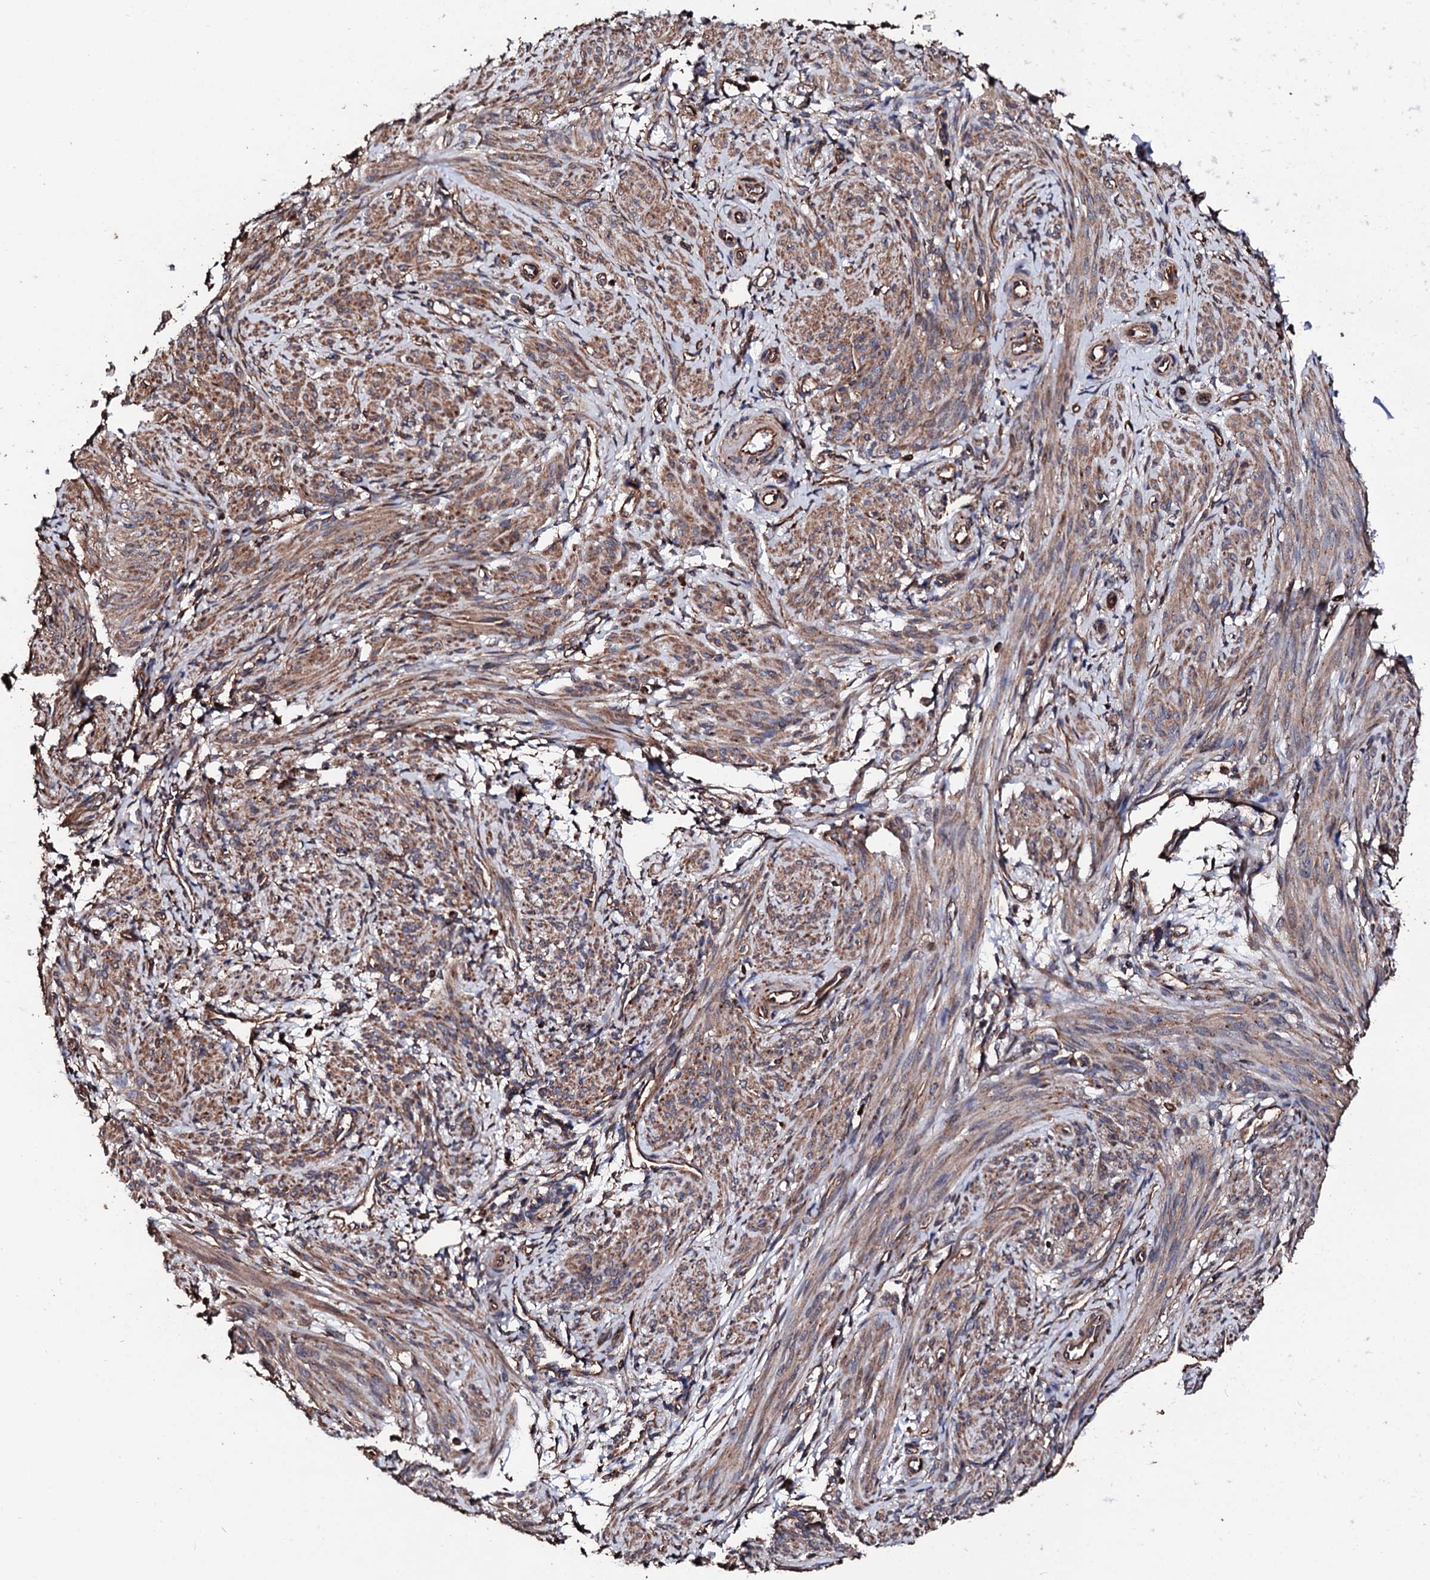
{"staining": {"intensity": "moderate", "quantity": "25%-75%", "location": "cytoplasmic/membranous"}, "tissue": "smooth muscle", "cell_type": "Smooth muscle cells", "image_type": "normal", "snomed": [{"axis": "morphology", "description": "Normal tissue, NOS"}, {"axis": "topography", "description": "Smooth muscle"}], "caption": "Smooth muscle cells show medium levels of moderate cytoplasmic/membranous positivity in about 25%-75% of cells in benign human smooth muscle. (Brightfield microscopy of DAB IHC at high magnification).", "gene": "CKAP5", "patient": {"sex": "female", "age": 39}}